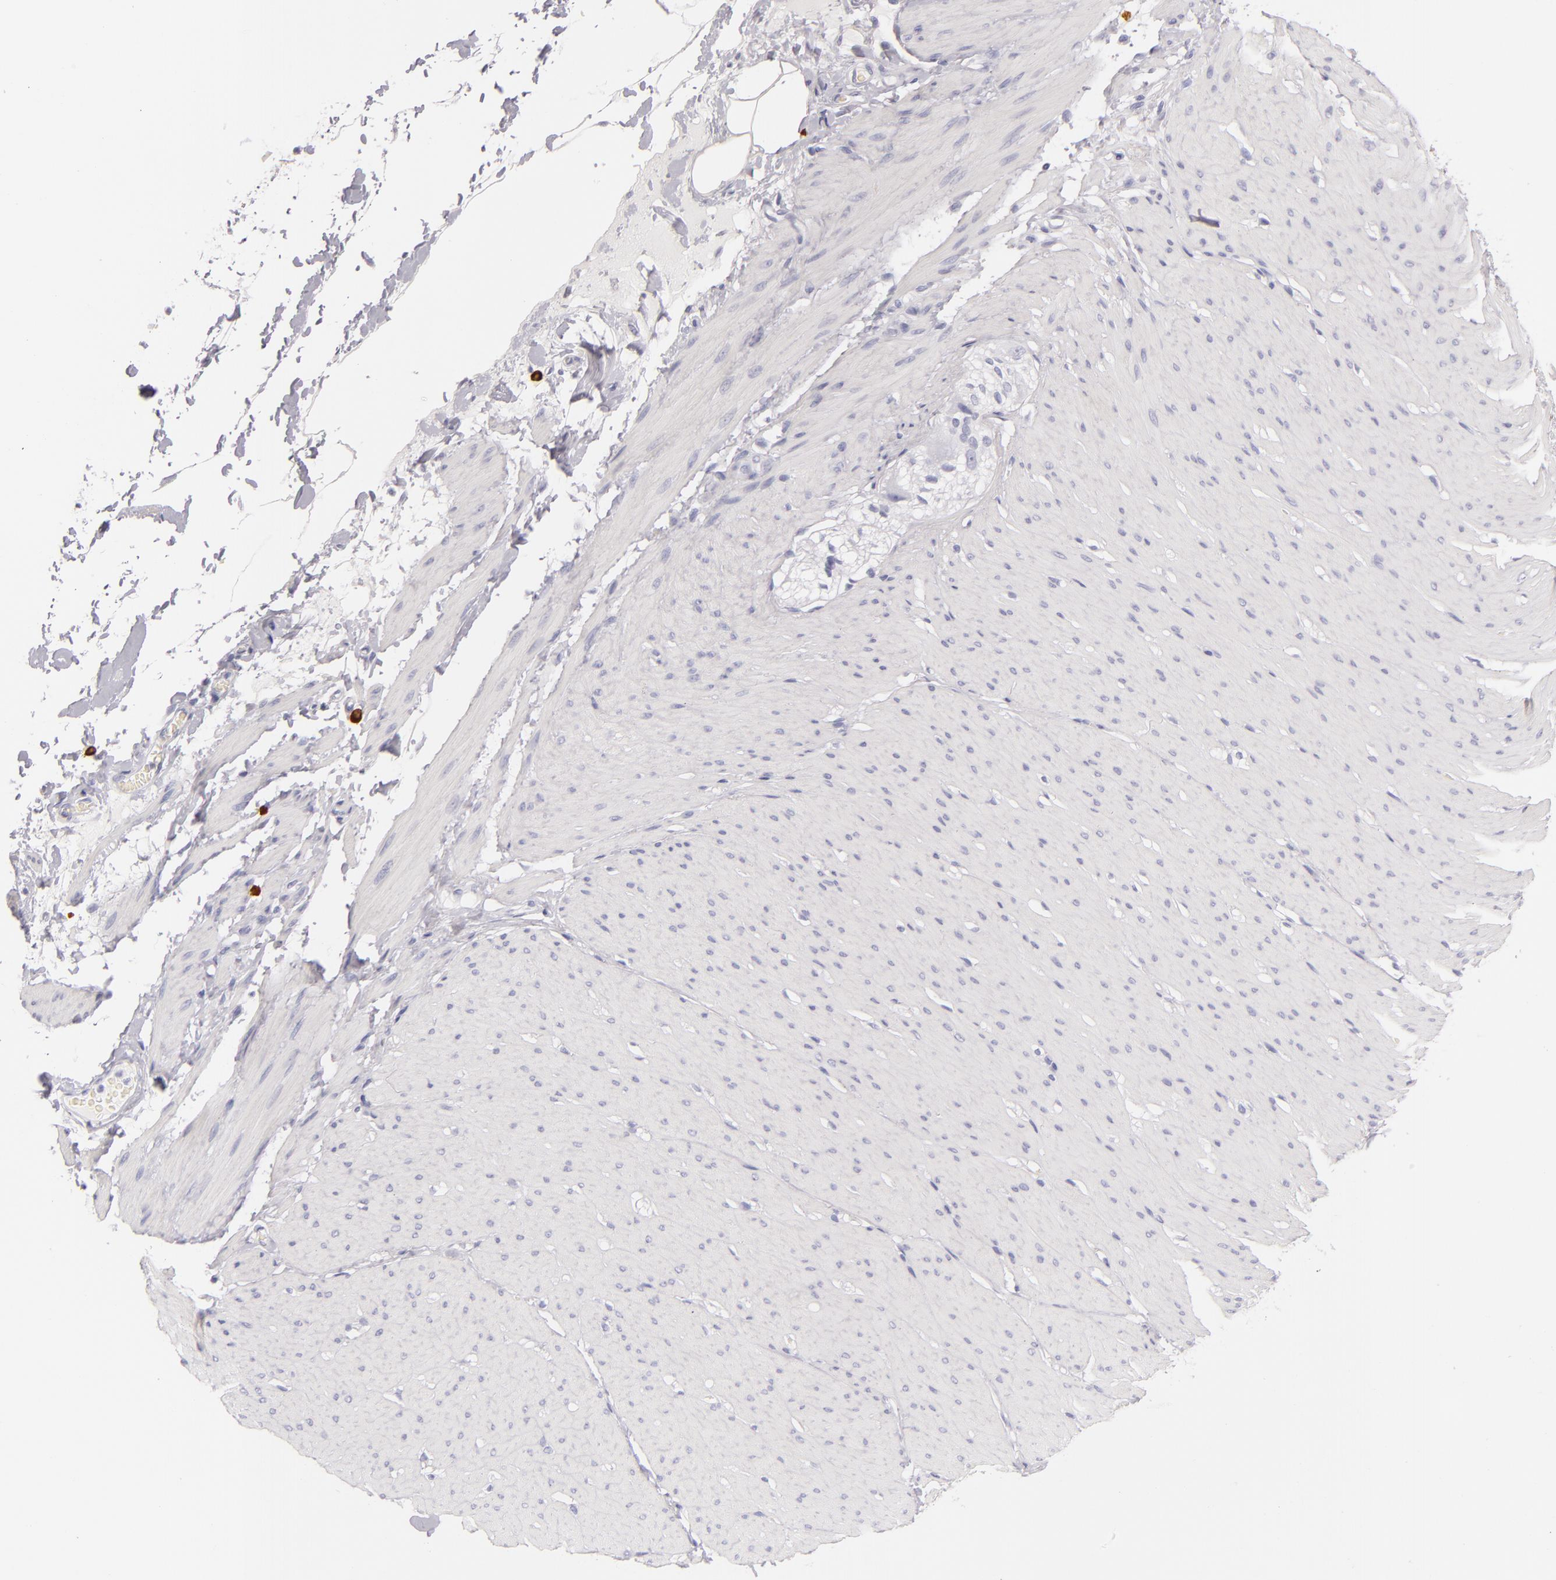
{"staining": {"intensity": "negative", "quantity": "none", "location": "none"}, "tissue": "smooth muscle", "cell_type": "Smooth muscle cells", "image_type": "normal", "snomed": [{"axis": "morphology", "description": "Normal tissue, NOS"}, {"axis": "topography", "description": "Smooth muscle"}, {"axis": "topography", "description": "Colon"}], "caption": "Histopathology image shows no significant protein expression in smooth muscle cells of normal smooth muscle.", "gene": "TPSD1", "patient": {"sex": "male", "age": 67}}